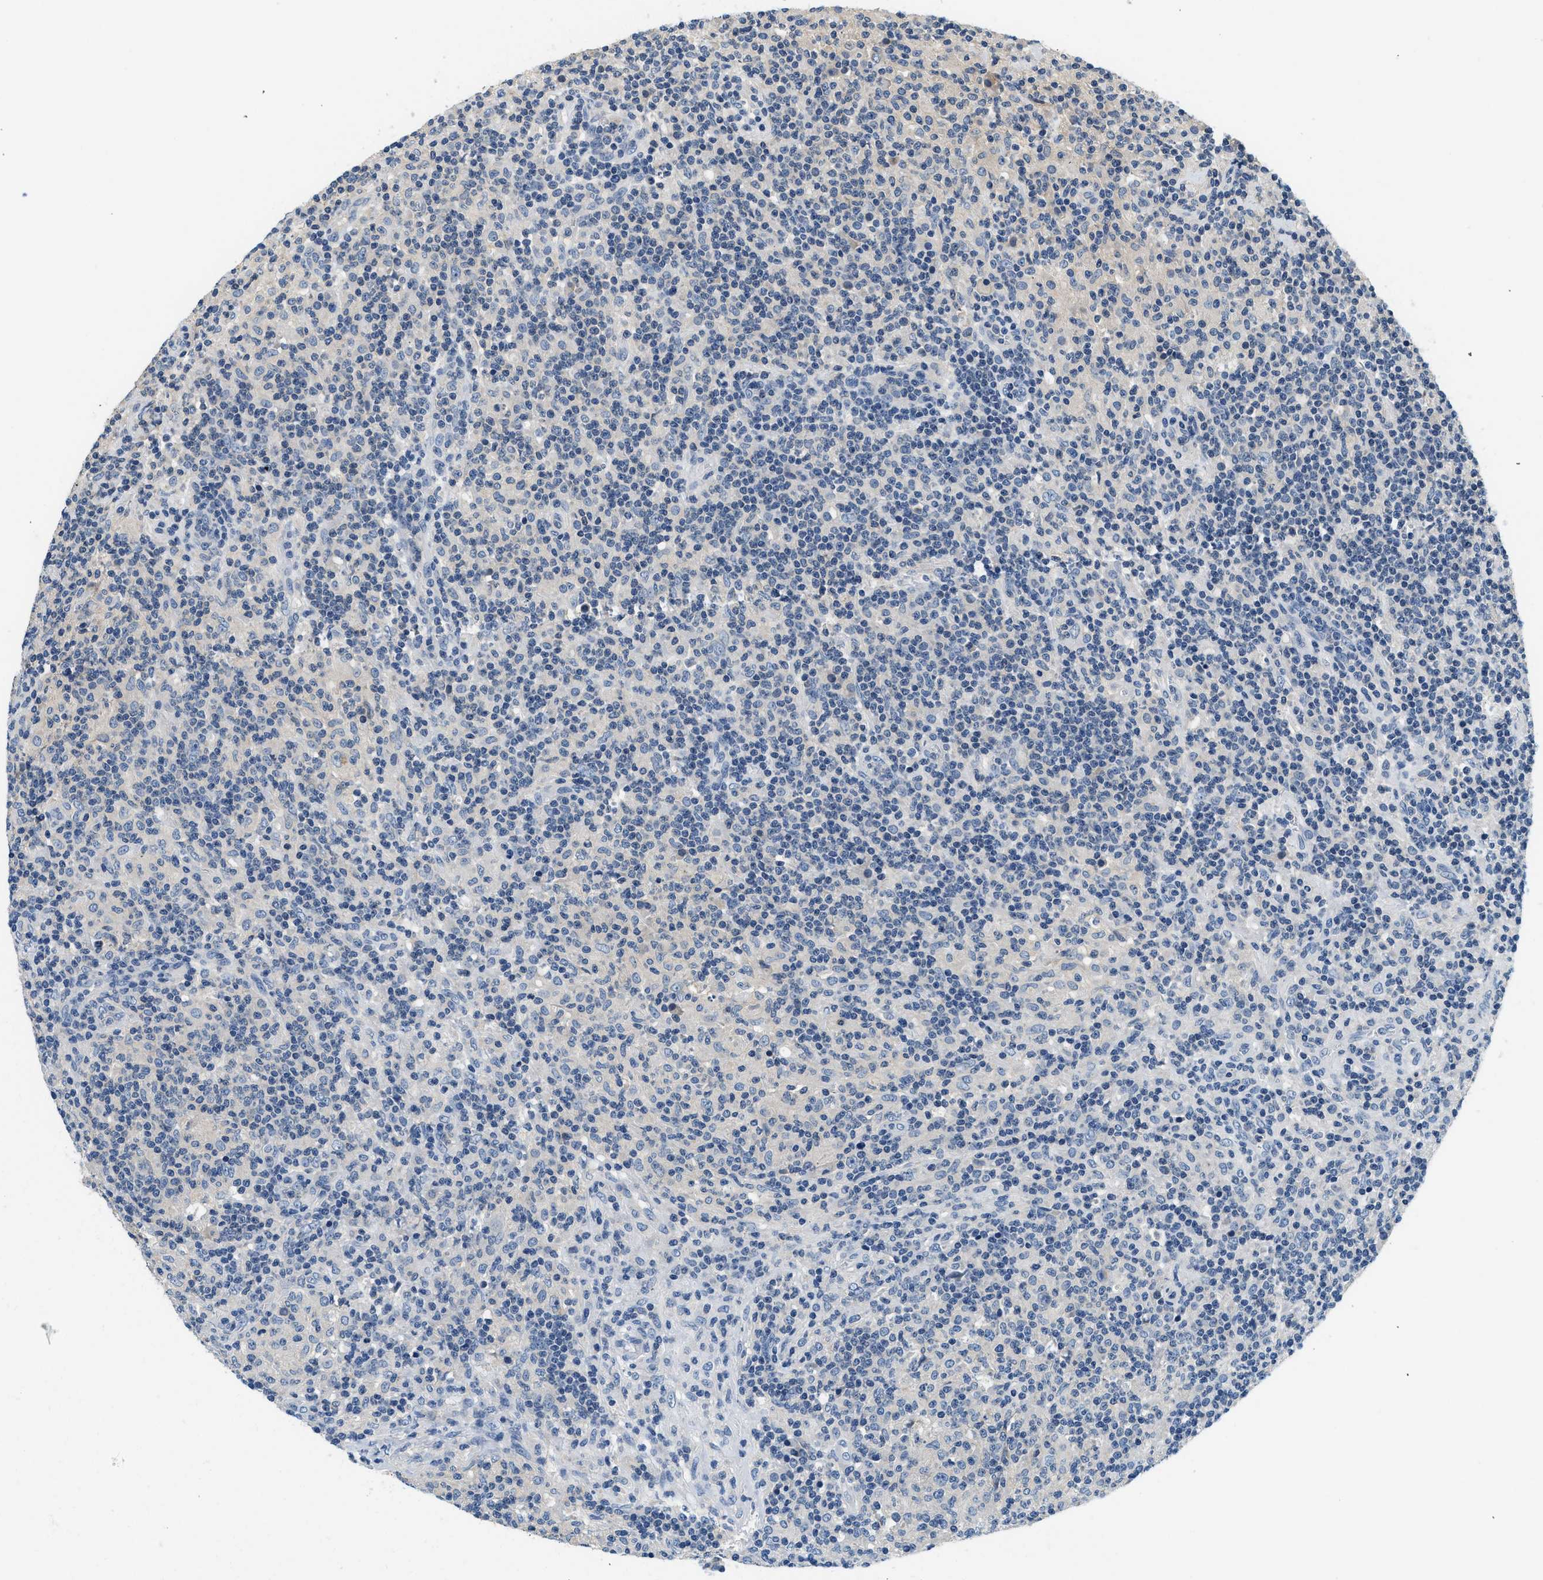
{"staining": {"intensity": "negative", "quantity": "none", "location": "none"}, "tissue": "lymphoma", "cell_type": "Tumor cells", "image_type": "cancer", "snomed": [{"axis": "morphology", "description": "Hodgkin's disease, NOS"}, {"axis": "topography", "description": "Lymph node"}], "caption": "Human lymphoma stained for a protein using immunohistochemistry reveals no positivity in tumor cells.", "gene": "SLC35E1", "patient": {"sex": "male", "age": 70}}